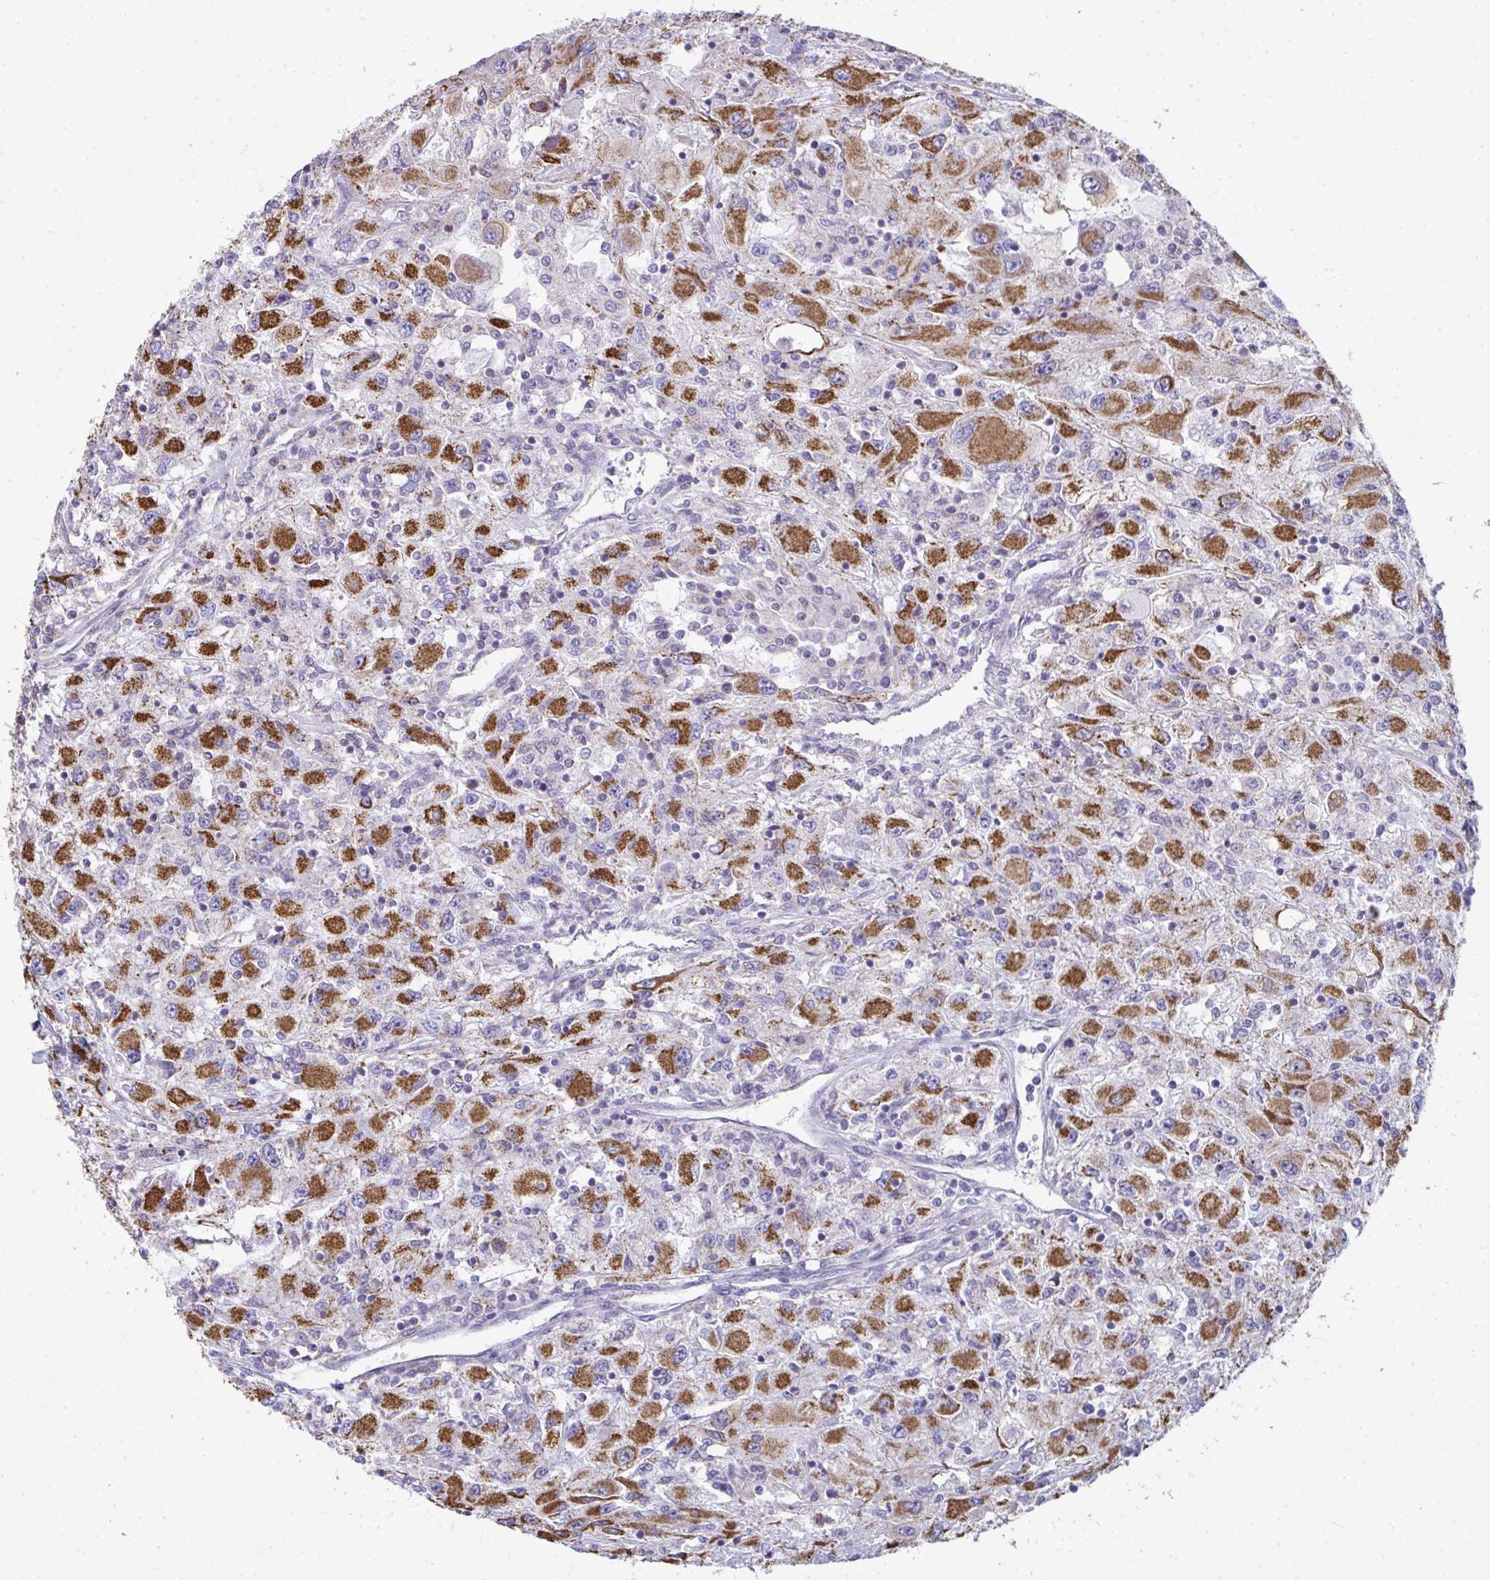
{"staining": {"intensity": "strong", "quantity": ">75%", "location": "cytoplasmic/membranous"}, "tissue": "renal cancer", "cell_type": "Tumor cells", "image_type": "cancer", "snomed": [{"axis": "morphology", "description": "Adenocarcinoma, NOS"}, {"axis": "topography", "description": "Kidney"}], "caption": "An immunohistochemistry (IHC) photomicrograph of tumor tissue is shown. Protein staining in brown shows strong cytoplasmic/membranous positivity in renal cancer within tumor cells. The protein of interest is stained brown, and the nuclei are stained in blue (DAB IHC with brightfield microscopy, high magnification).", "gene": "SLC6A1", "patient": {"sex": "female", "age": 67}}